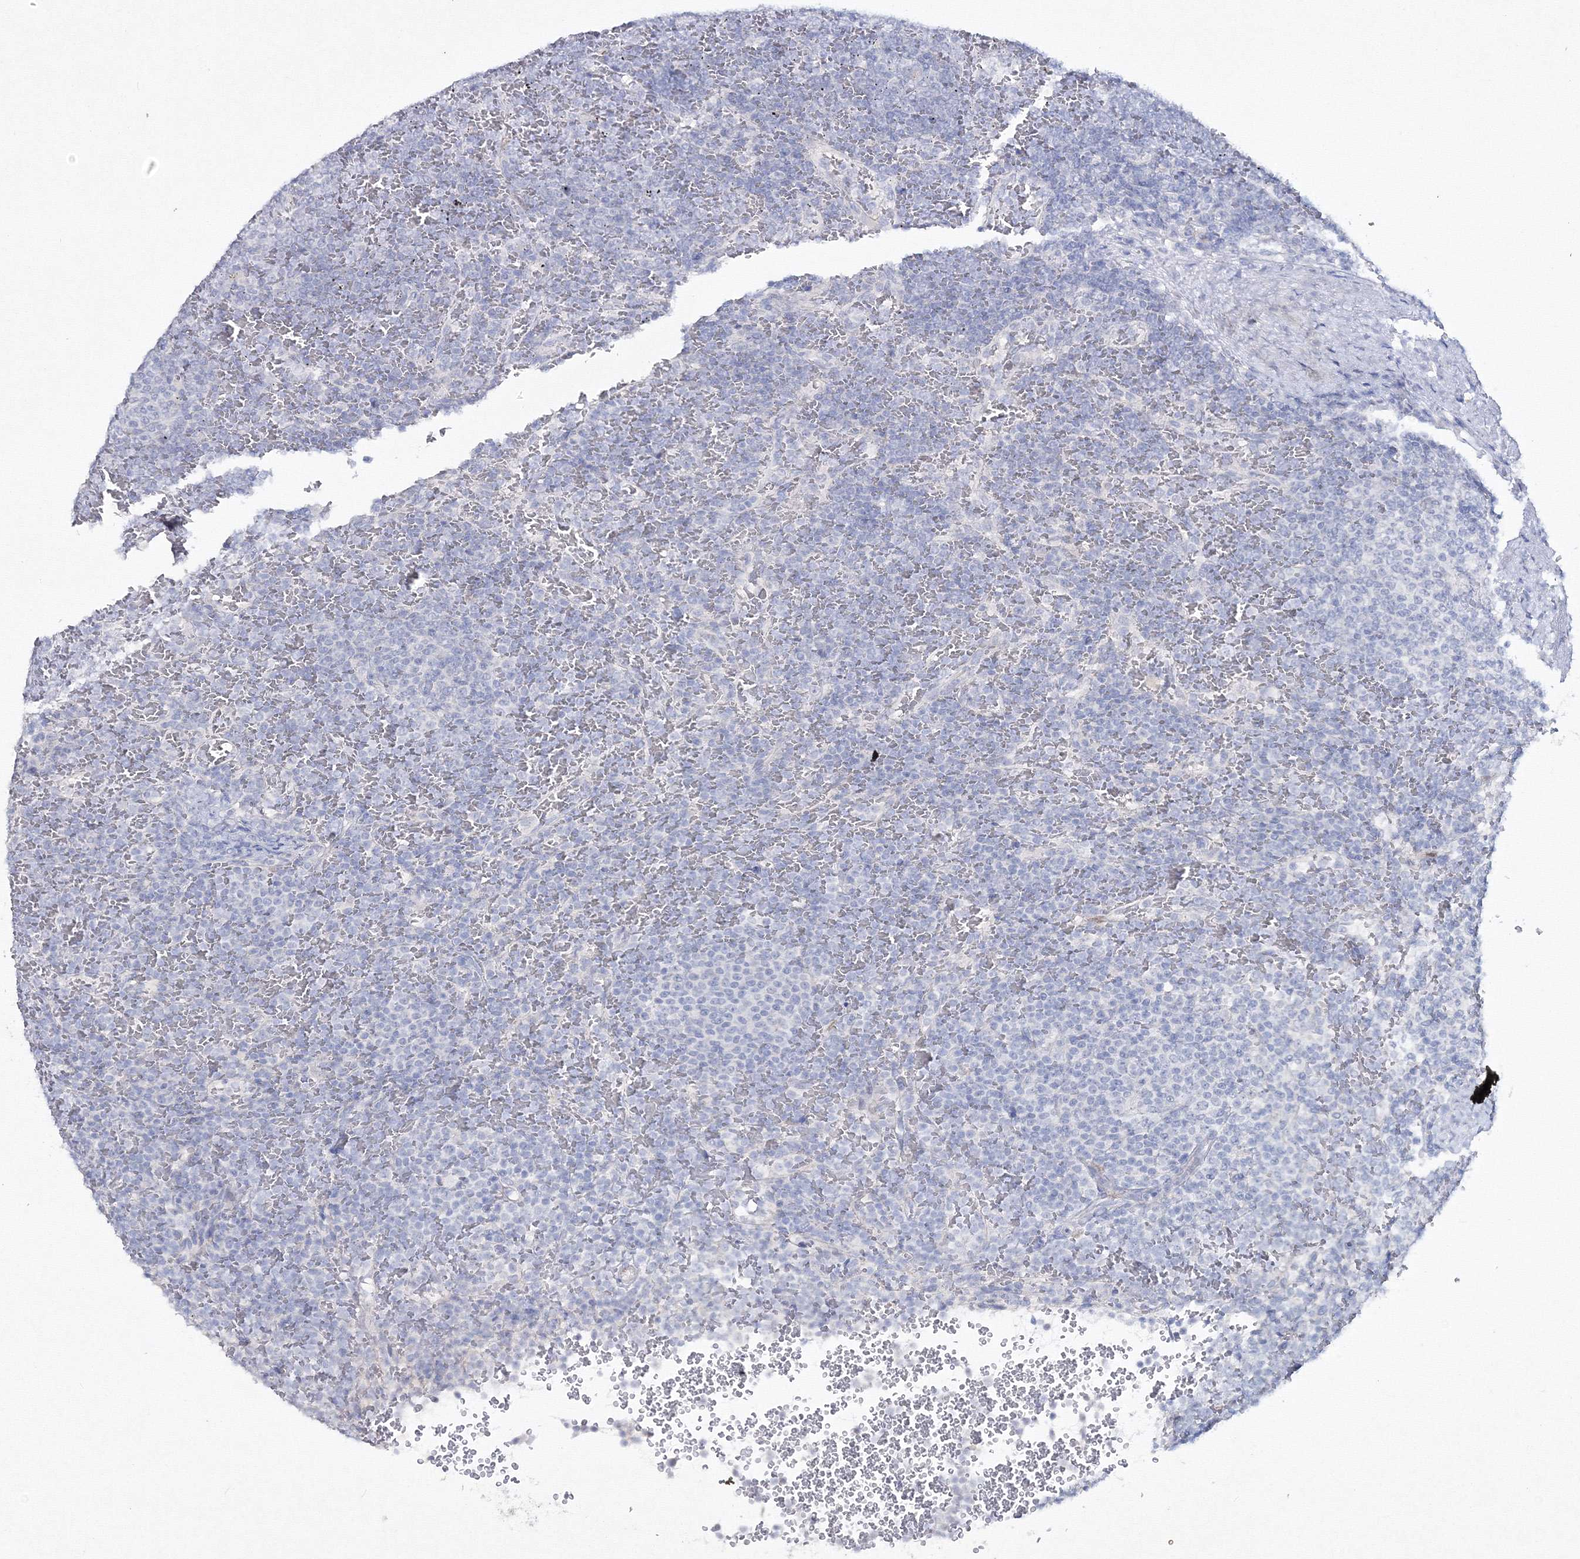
{"staining": {"intensity": "negative", "quantity": "none", "location": "none"}, "tissue": "lymphoma", "cell_type": "Tumor cells", "image_type": "cancer", "snomed": [{"axis": "morphology", "description": "Malignant lymphoma, non-Hodgkin's type, Low grade"}, {"axis": "topography", "description": "Spleen"}], "caption": "The immunohistochemistry (IHC) image has no significant expression in tumor cells of lymphoma tissue. Nuclei are stained in blue.", "gene": "GCKR", "patient": {"sex": "female", "age": 77}}